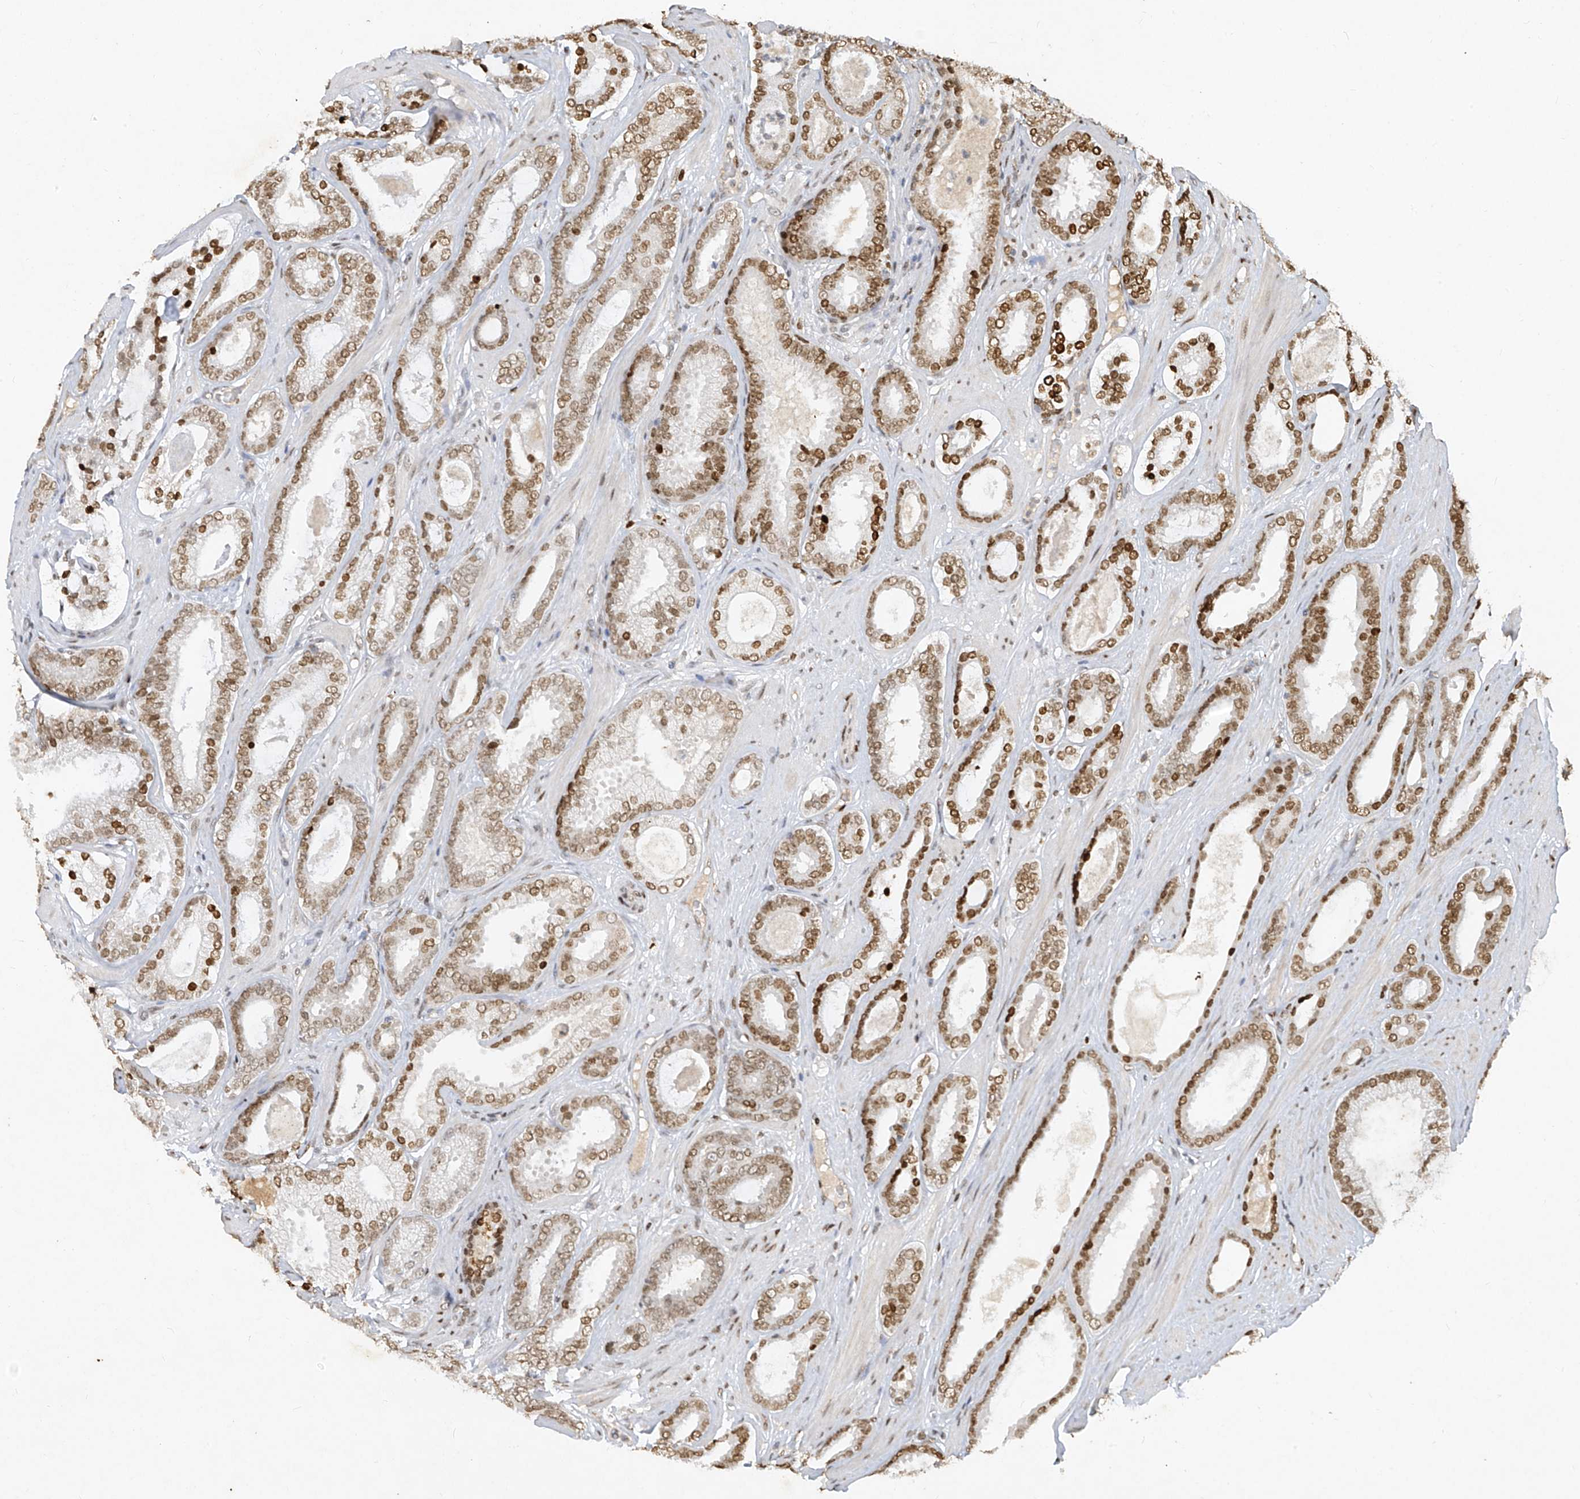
{"staining": {"intensity": "moderate", "quantity": ">75%", "location": "nuclear"}, "tissue": "prostate cancer", "cell_type": "Tumor cells", "image_type": "cancer", "snomed": [{"axis": "morphology", "description": "Adenocarcinoma, High grade"}, {"axis": "topography", "description": "Prostate"}], "caption": "Protein expression analysis of high-grade adenocarcinoma (prostate) exhibits moderate nuclear positivity in about >75% of tumor cells.", "gene": "ATRIP", "patient": {"sex": "male", "age": 60}}